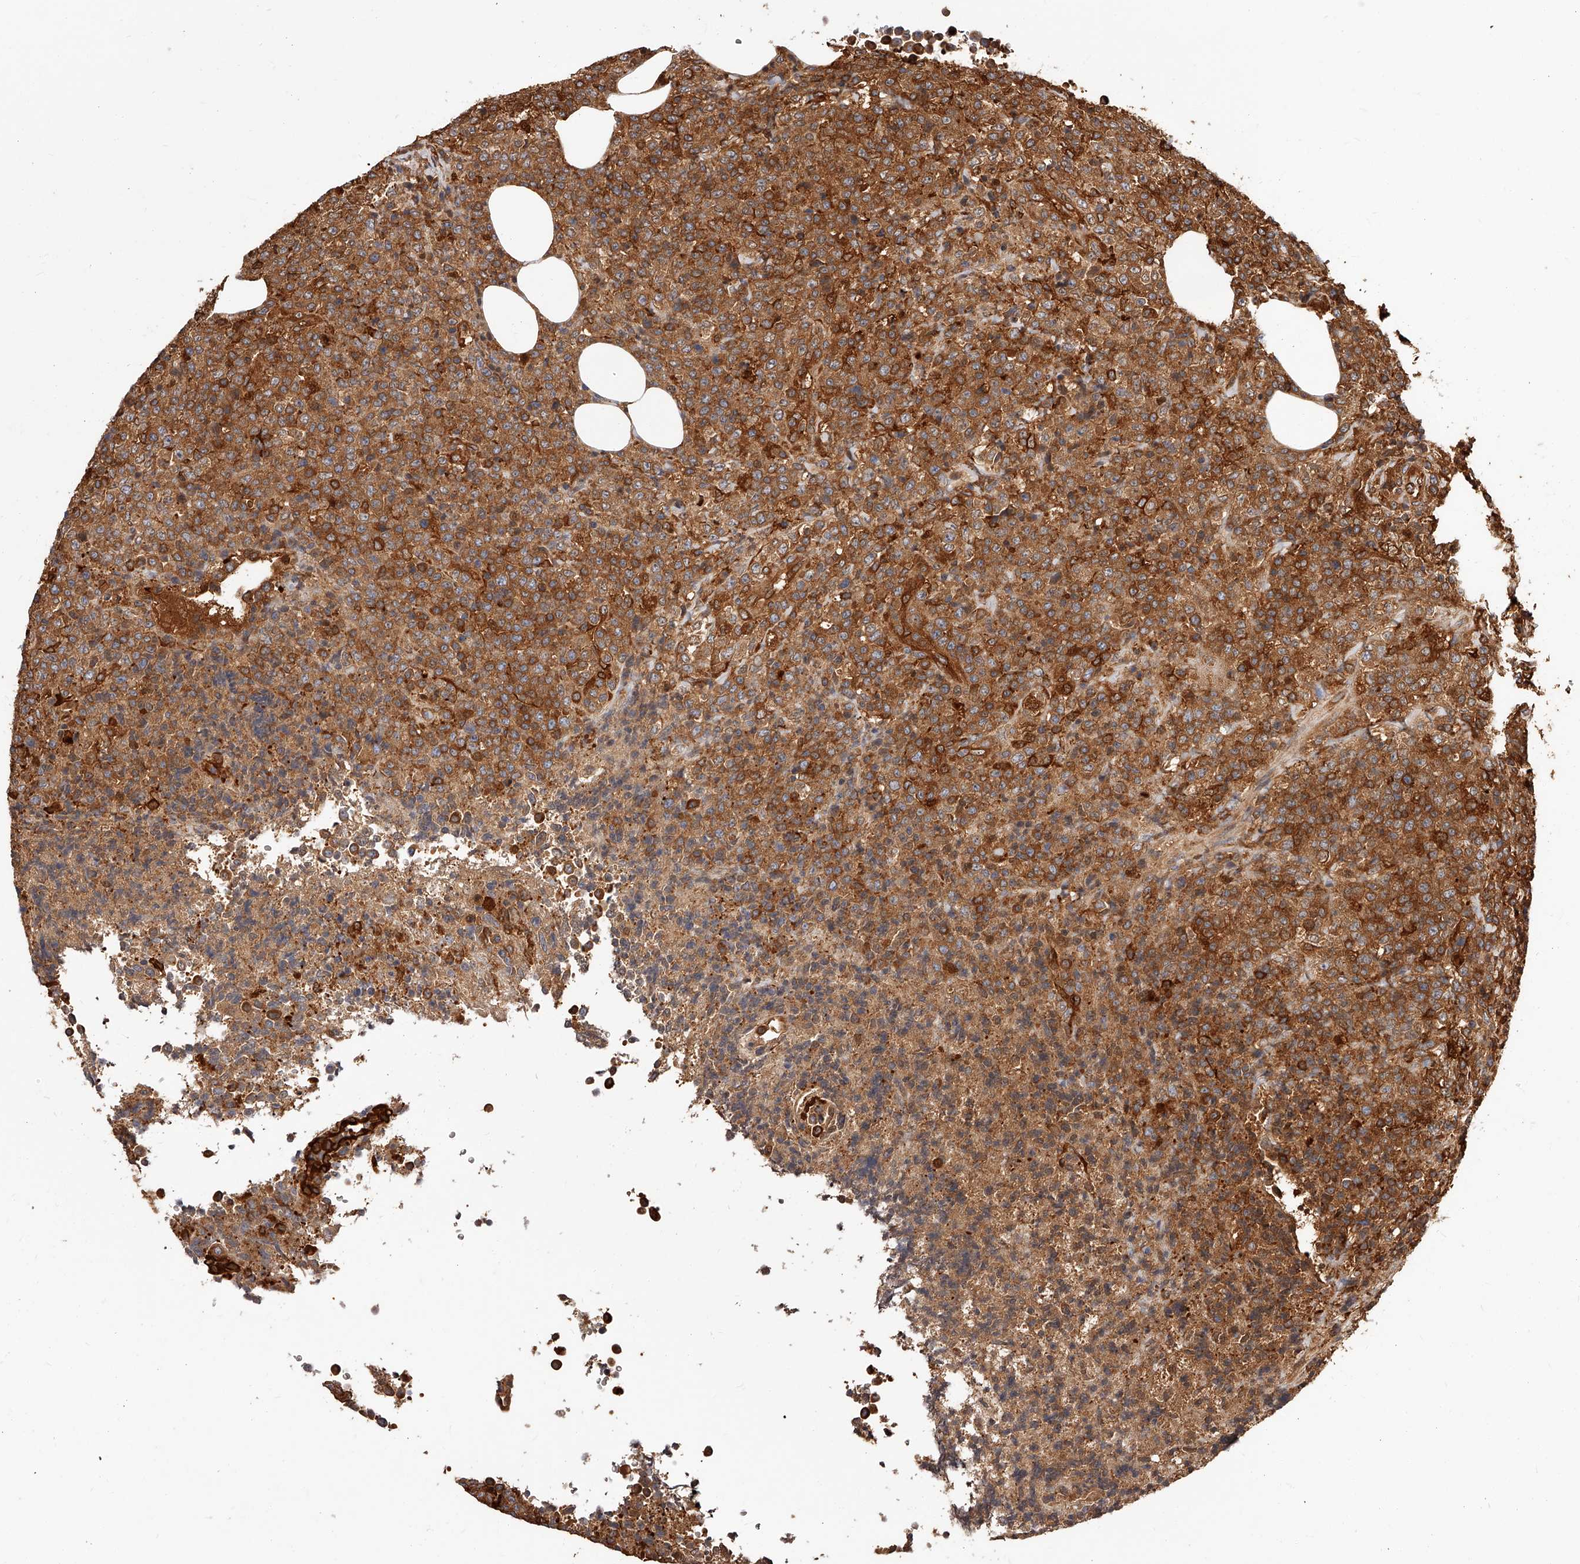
{"staining": {"intensity": "moderate", "quantity": ">75%", "location": "cytoplasmic/membranous"}, "tissue": "lymphoma", "cell_type": "Tumor cells", "image_type": "cancer", "snomed": [{"axis": "morphology", "description": "Malignant lymphoma, non-Hodgkin's type, High grade"}, {"axis": "topography", "description": "Lymph node"}], "caption": "Immunohistochemistry (DAB) staining of human high-grade malignant lymphoma, non-Hodgkin's type reveals moderate cytoplasmic/membranous protein positivity in about >75% of tumor cells.", "gene": "LAP3", "patient": {"sex": "male", "age": 13}}